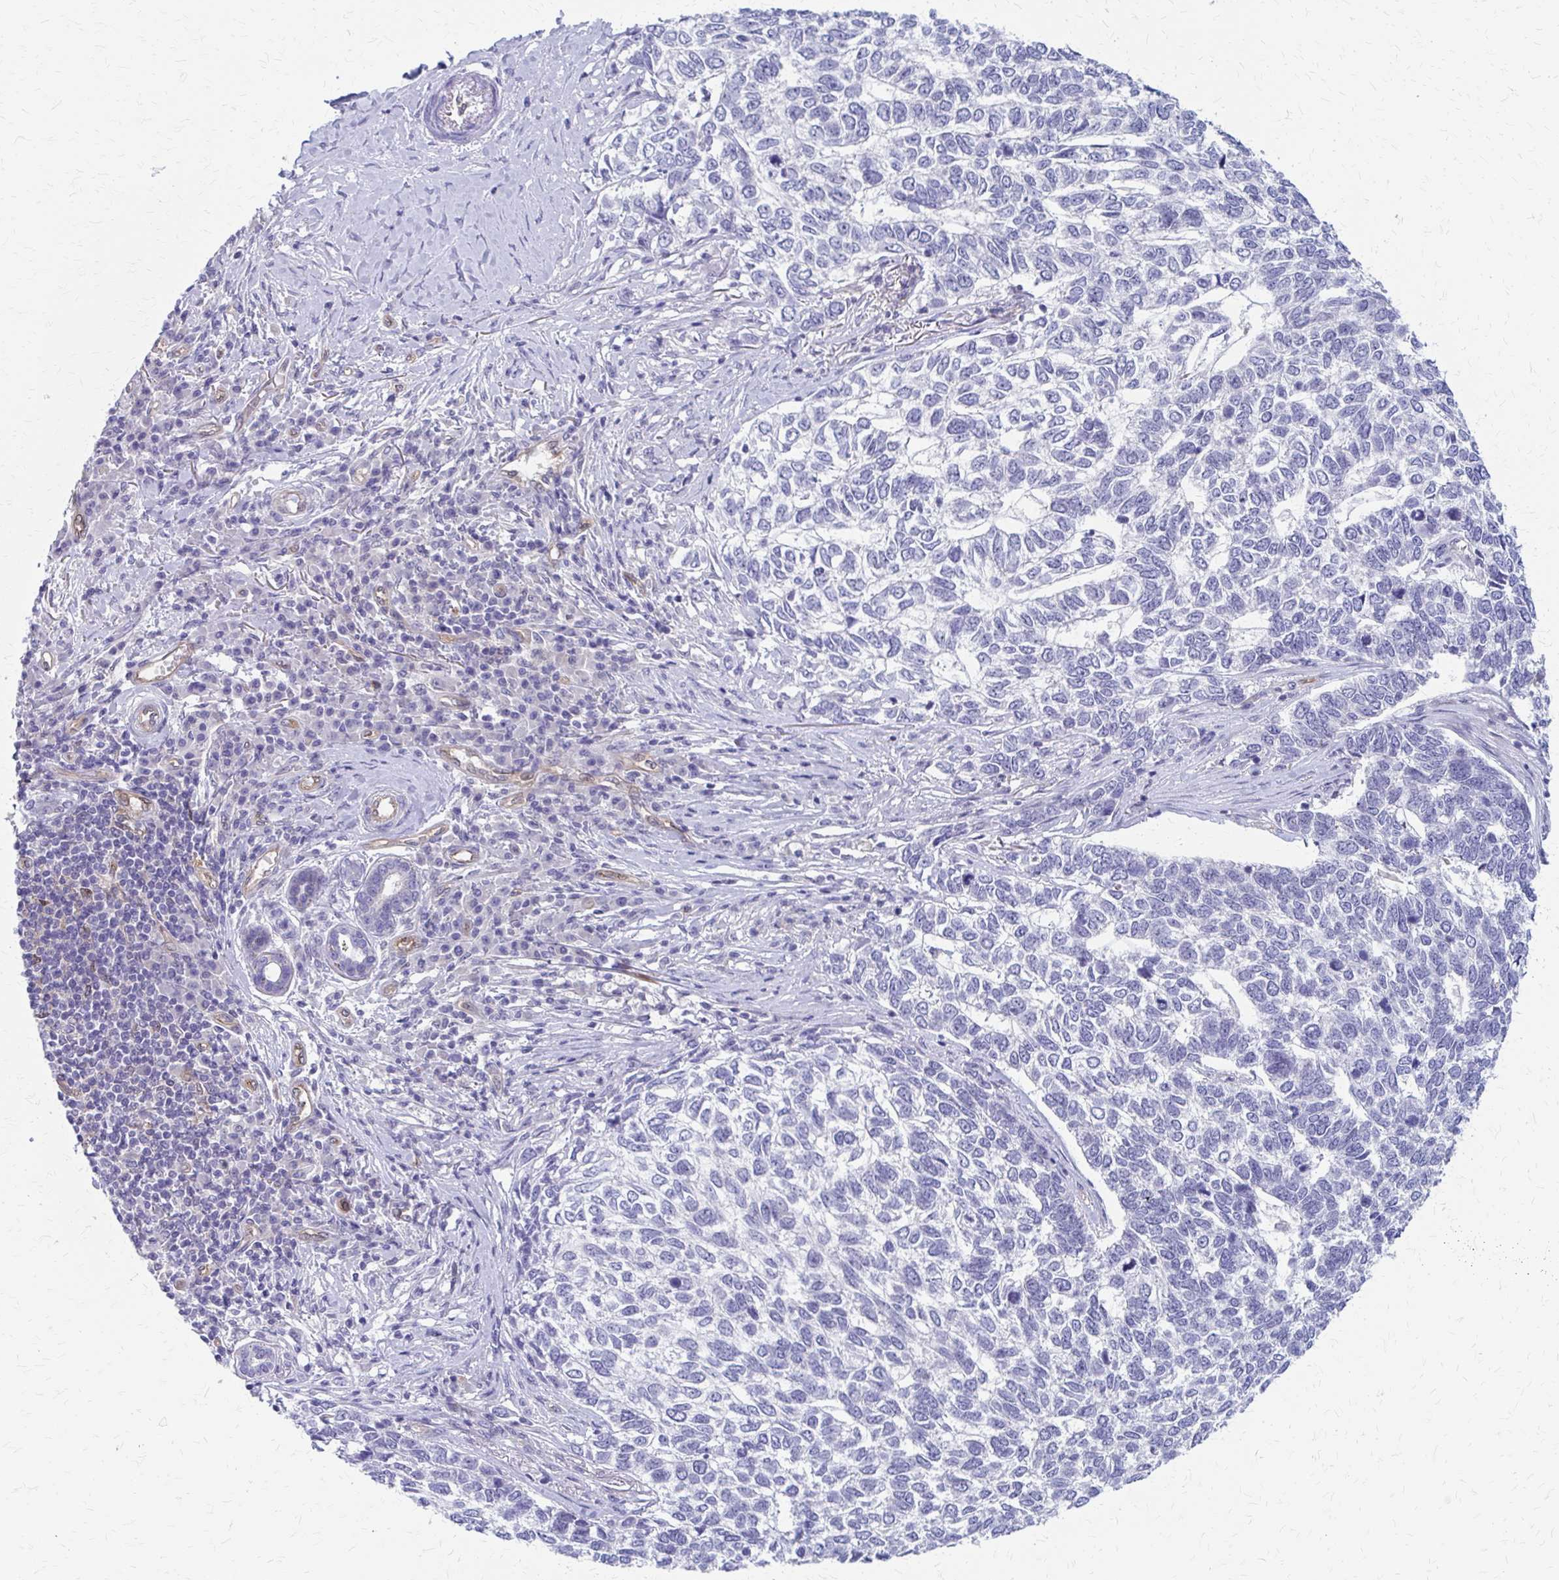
{"staining": {"intensity": "negative", "quantity": "none", "location": "none"}, "tissue": "skin cancer", "cell_type": "Tumor cells", "image_type": "cancer", "snomed": [{"axis": "morphology", "description": "Basal cell carcinoma"}, {"axis": "topography", "description": "Skin"}], "caption": "This is an immunohistochemistry micrograph of basal cell carcinoma (skin). There is no expression in tumor cells.", "gene": "CLIC2", "patient": {"sex": "female", "age": 65}}